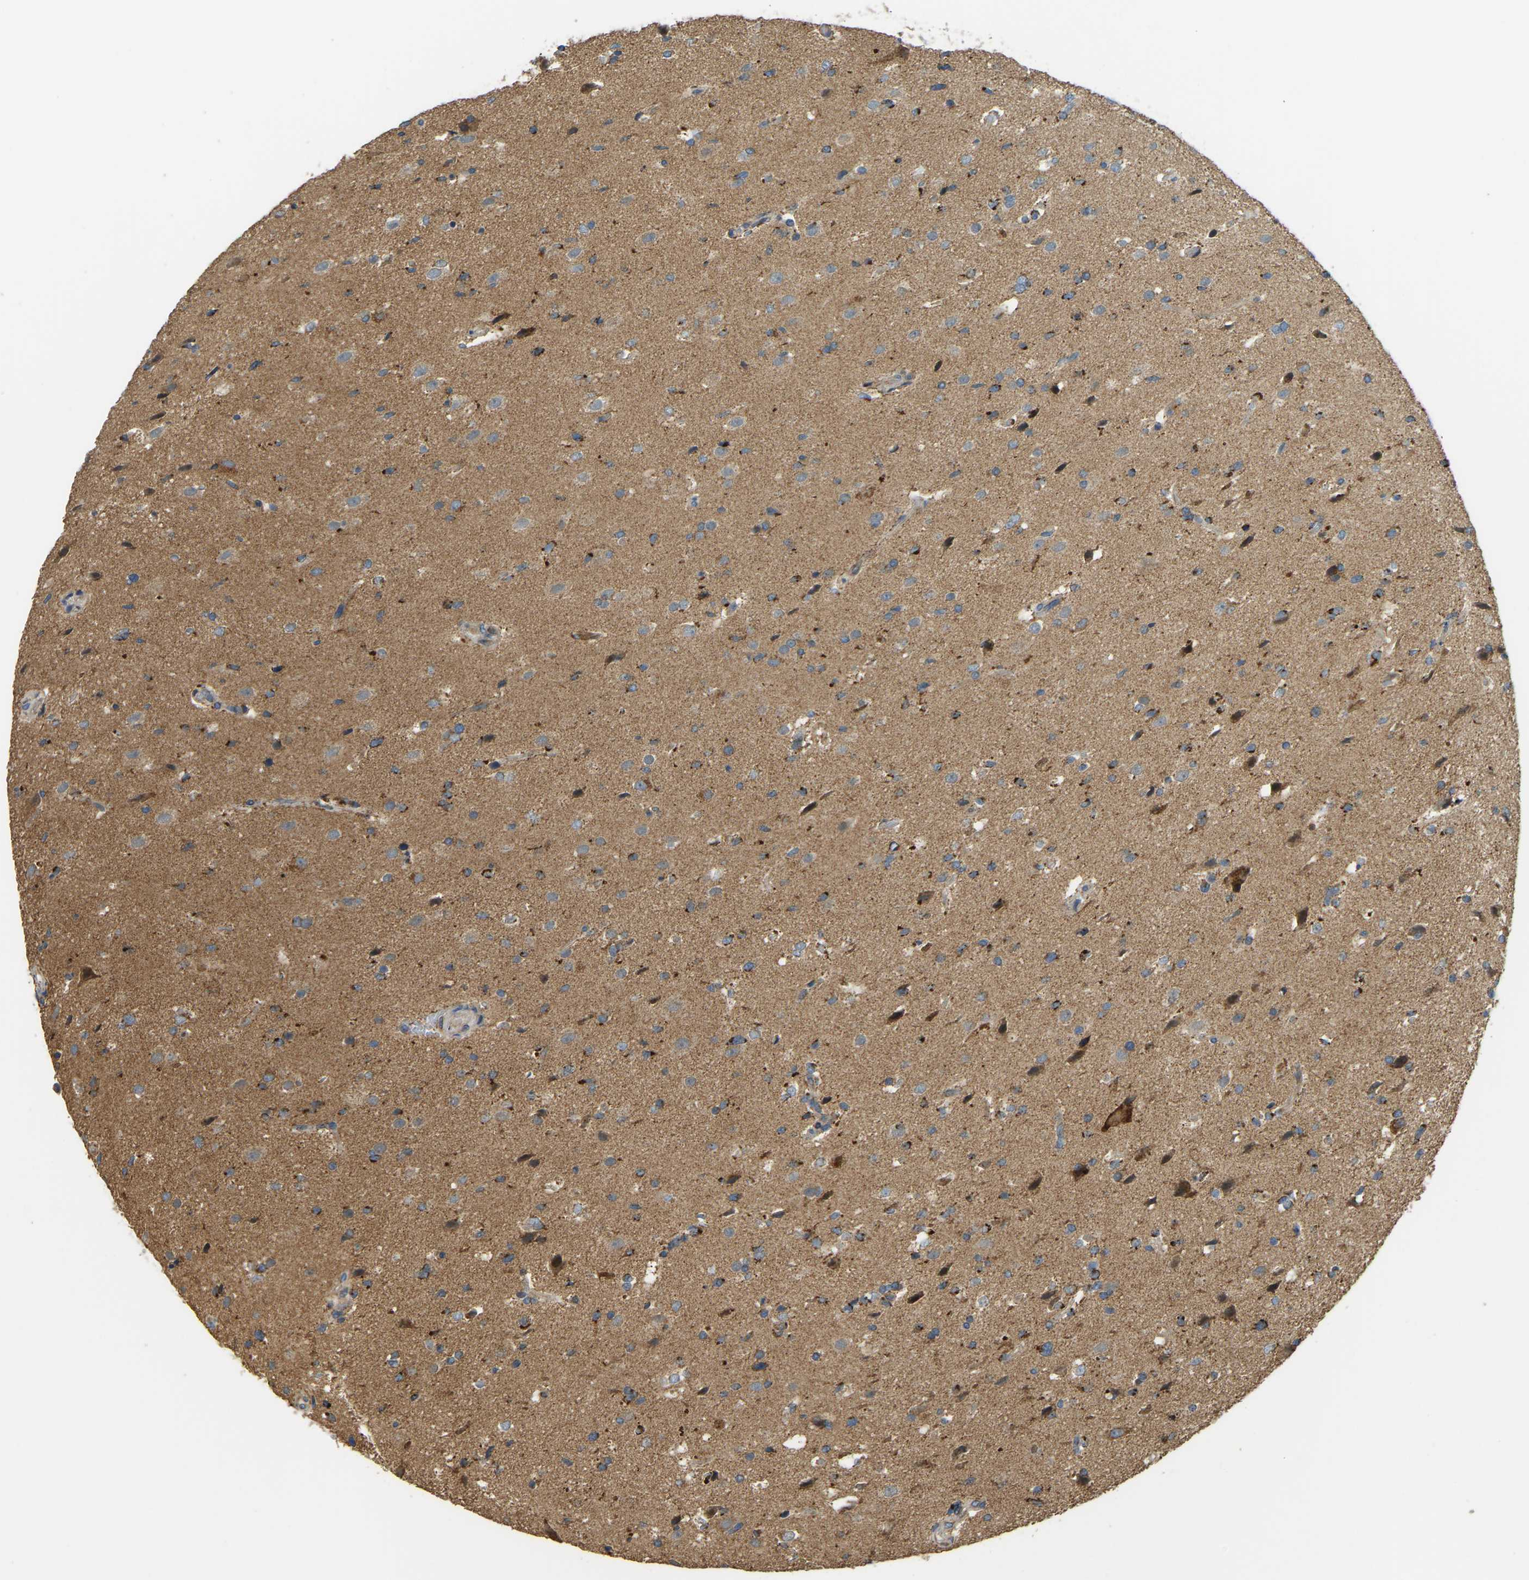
{"staining": {"intensity": "moderate", "quantity": ">75%", "location": "cytoplasmic/membranous"}, "tissue": "glioma", "cell_type": "Tumor cells", "image_type": "cancer", "snomed": [{"axis": "morphology", "description": "Glioma, malignant, High grade"}, {"axis": "topography", "description": "Brain"}], "caption": "Human glioma stained with a protein marker shows moderate staining in tumor cells.", "gene": "PSMD7", "patient": {"sex": "male", "age": 33}}